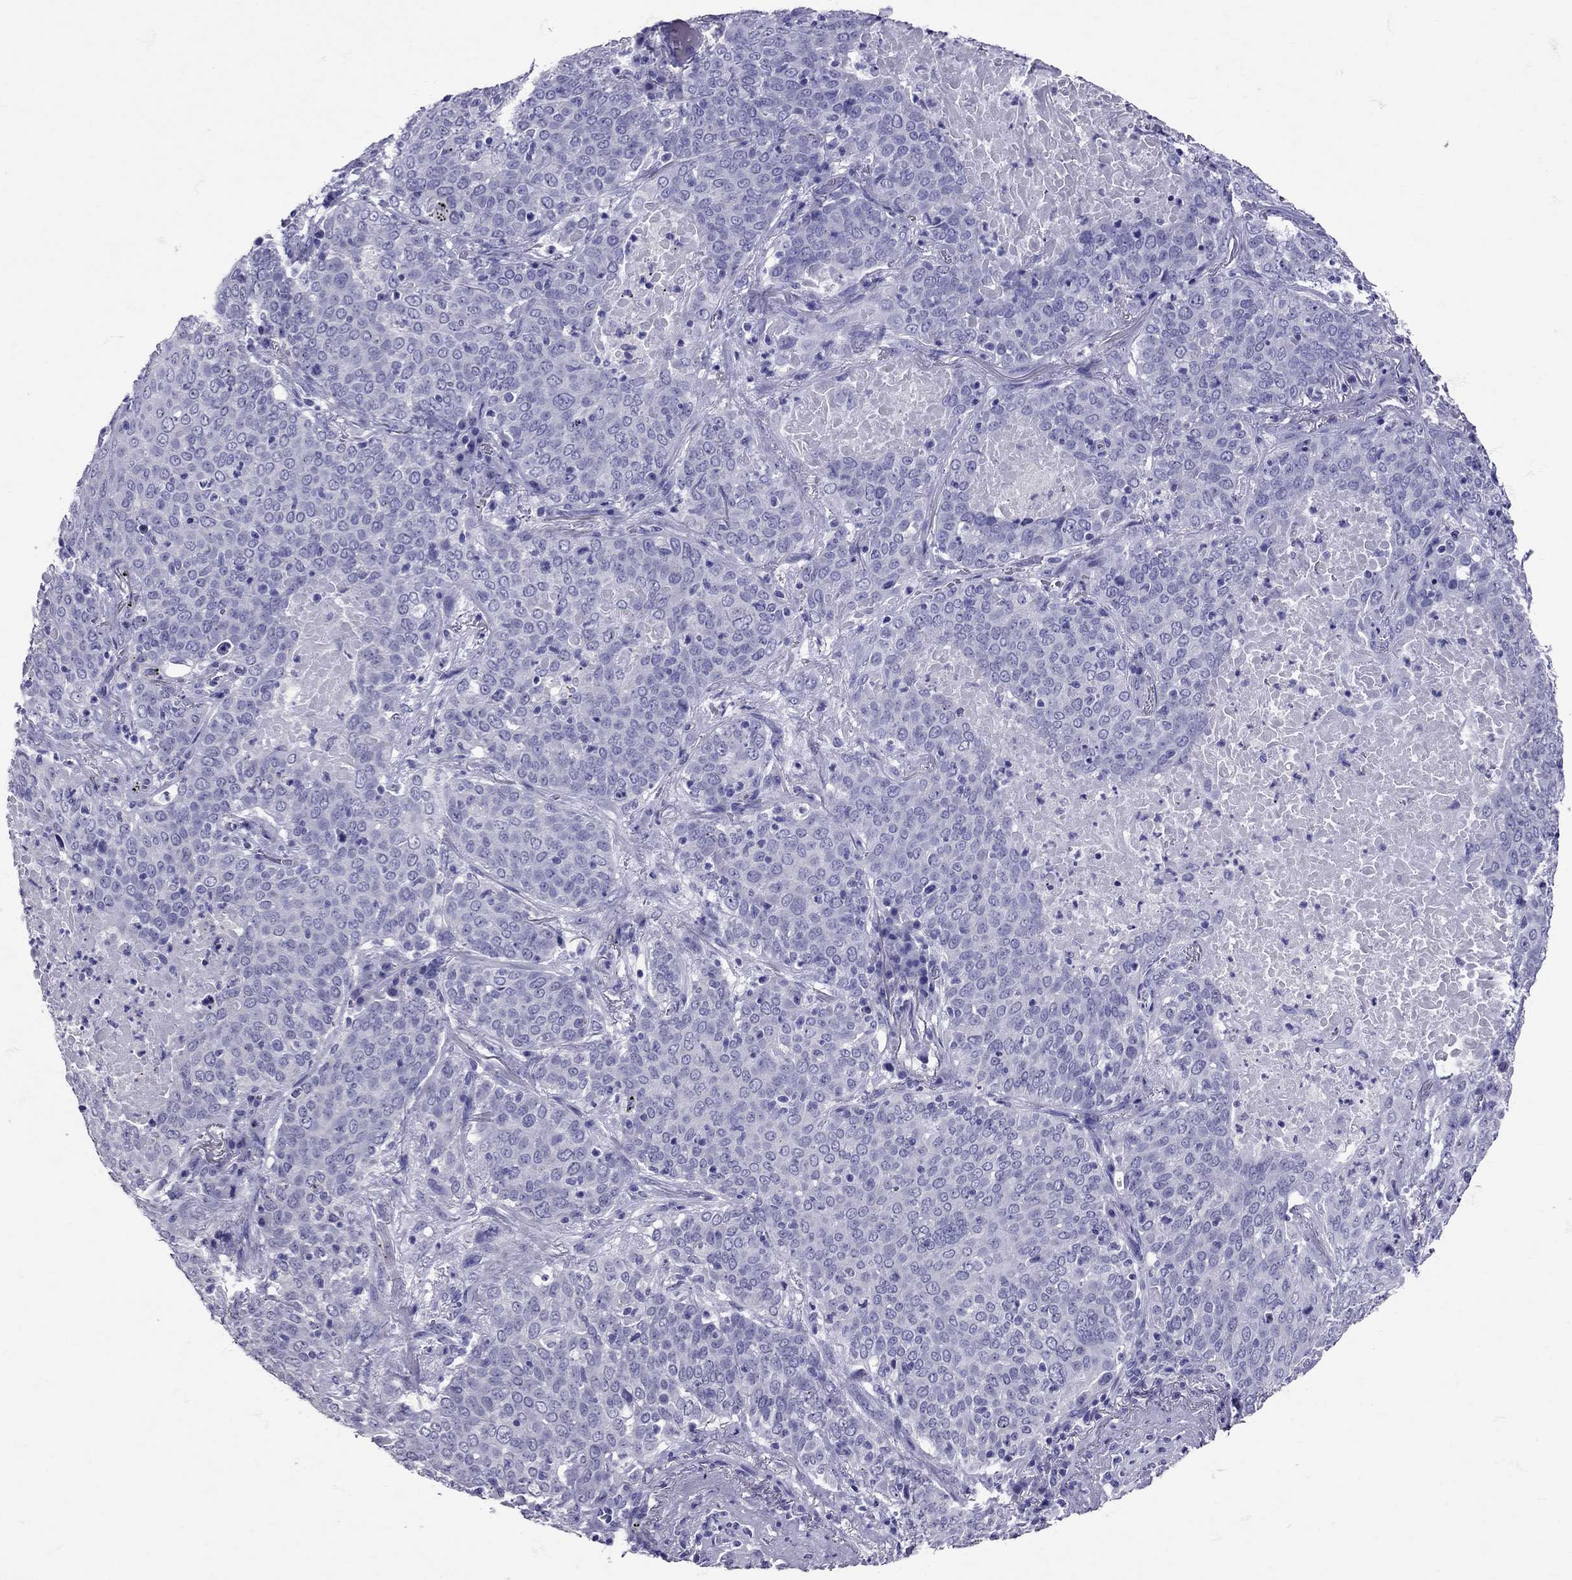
{"staining": {"intensity": "negative", "quantity": "none", "location": "none"}, "tissue": "lung cancer", "cell_type": "Tumor cells", "image_type": "cancer", "snomed": [{"axis": "morphology", "description": "Squamous cell carcinoma, NOS"}, {"axis": "topography", "description": "Lung"}], "caption": "A high-resolution micrograph shows immunohistochemistry staining of squamous cell carcinoma (lung), which exhibits no significant expression in tumor cells. (Brightfield microscopy of DAB immunohistochemistry (IHC) at high magnification).", "gene": "AVP", "patient": {"sex": "male", "age": 82}}